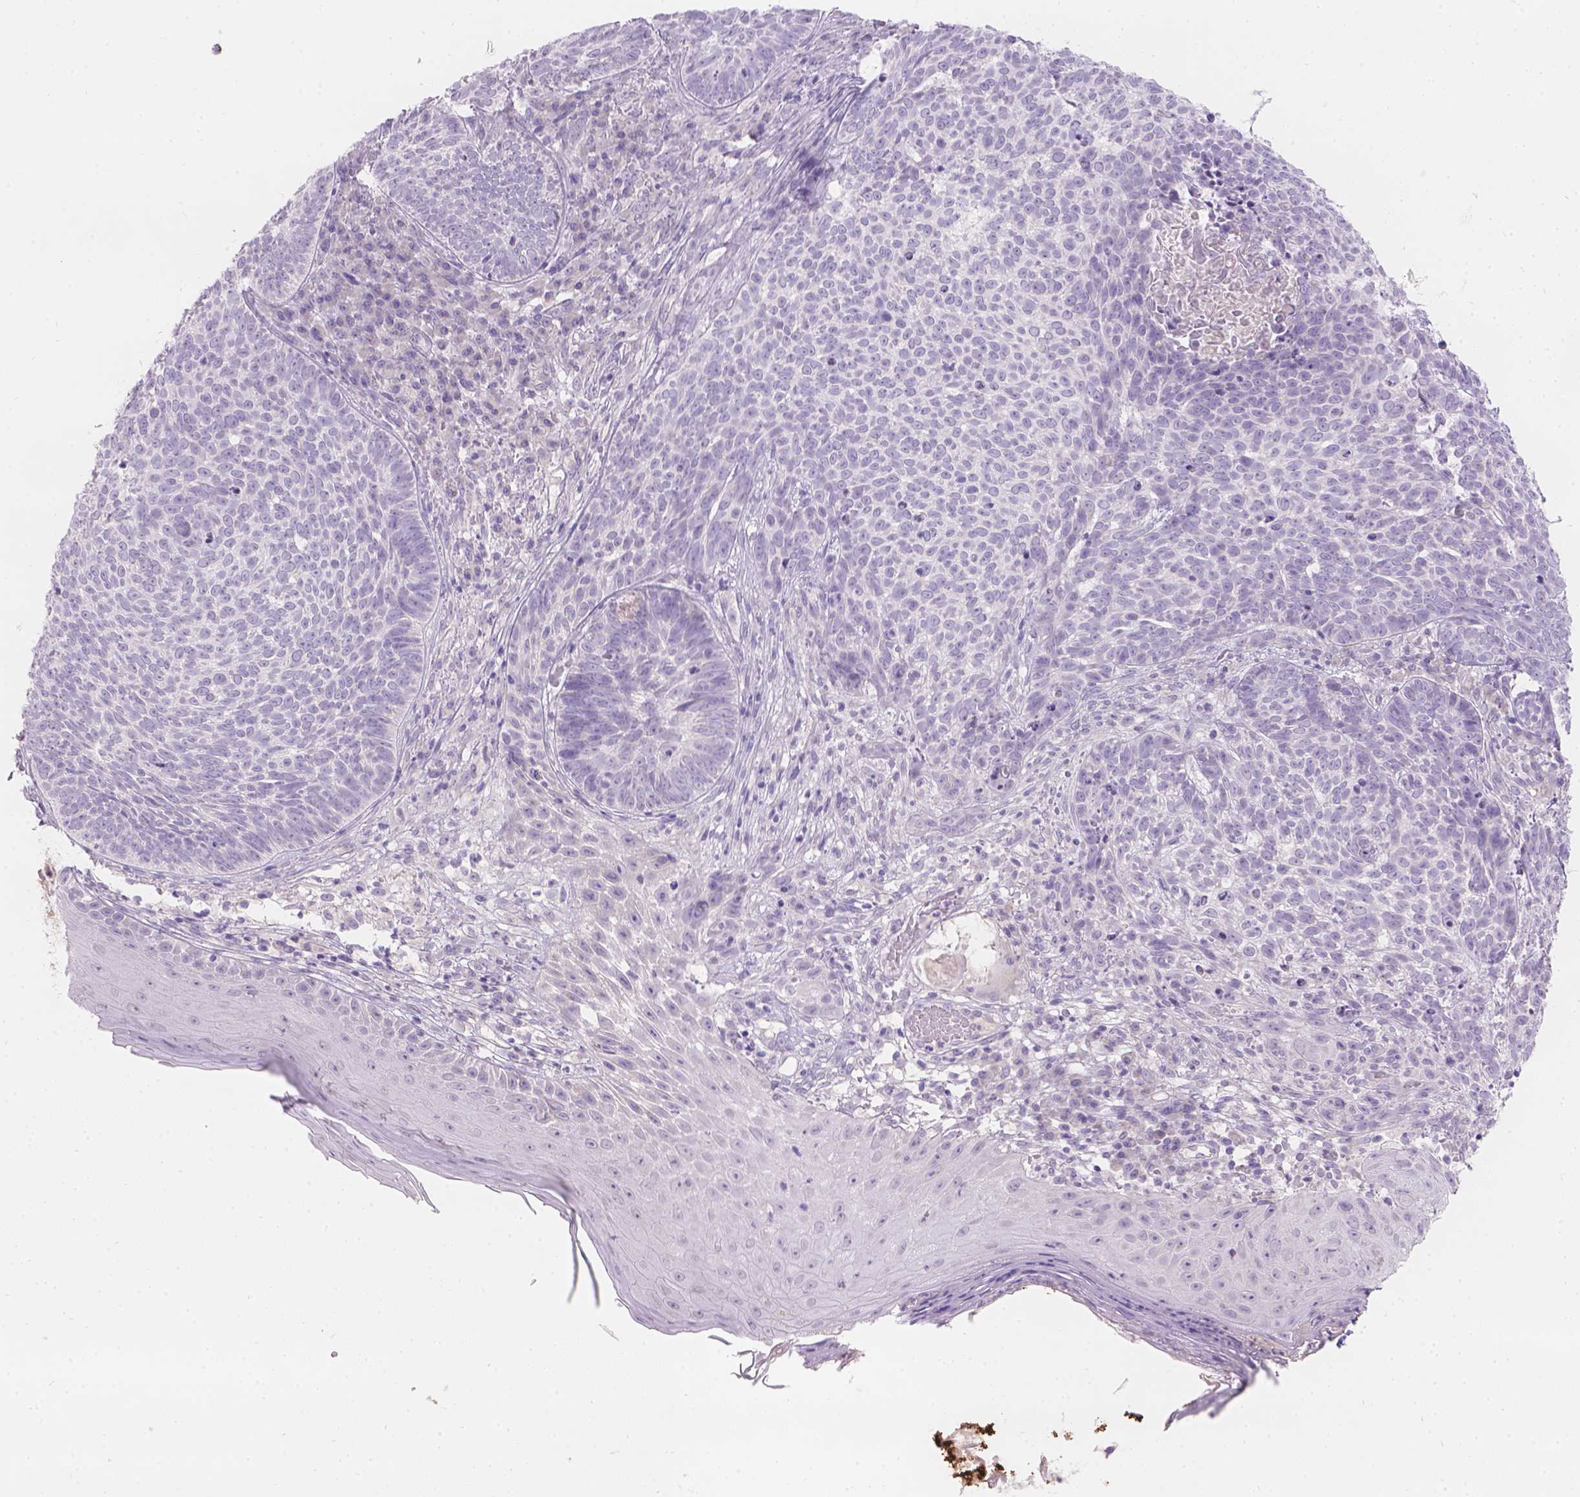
{"staining": {"intensity": "negative", "quantity": "none", "location": "none"}, "tissue": "skin cancer", "cell_type": "Tumor cells", "image_type": "cancer", "snomed": [{"axis": "morphology", "description": "Basal cell carcinoma"}, {"axis": "topography", "description": "Skin"}], "caption": "This is a photomicrograph of immunohistochemistry (IHC) staining of basal cell carcinoma (skin), which shows no positivity in tumor cells.", "gene": "HTN3", "patient": {"sex": "male", "age": 90}}